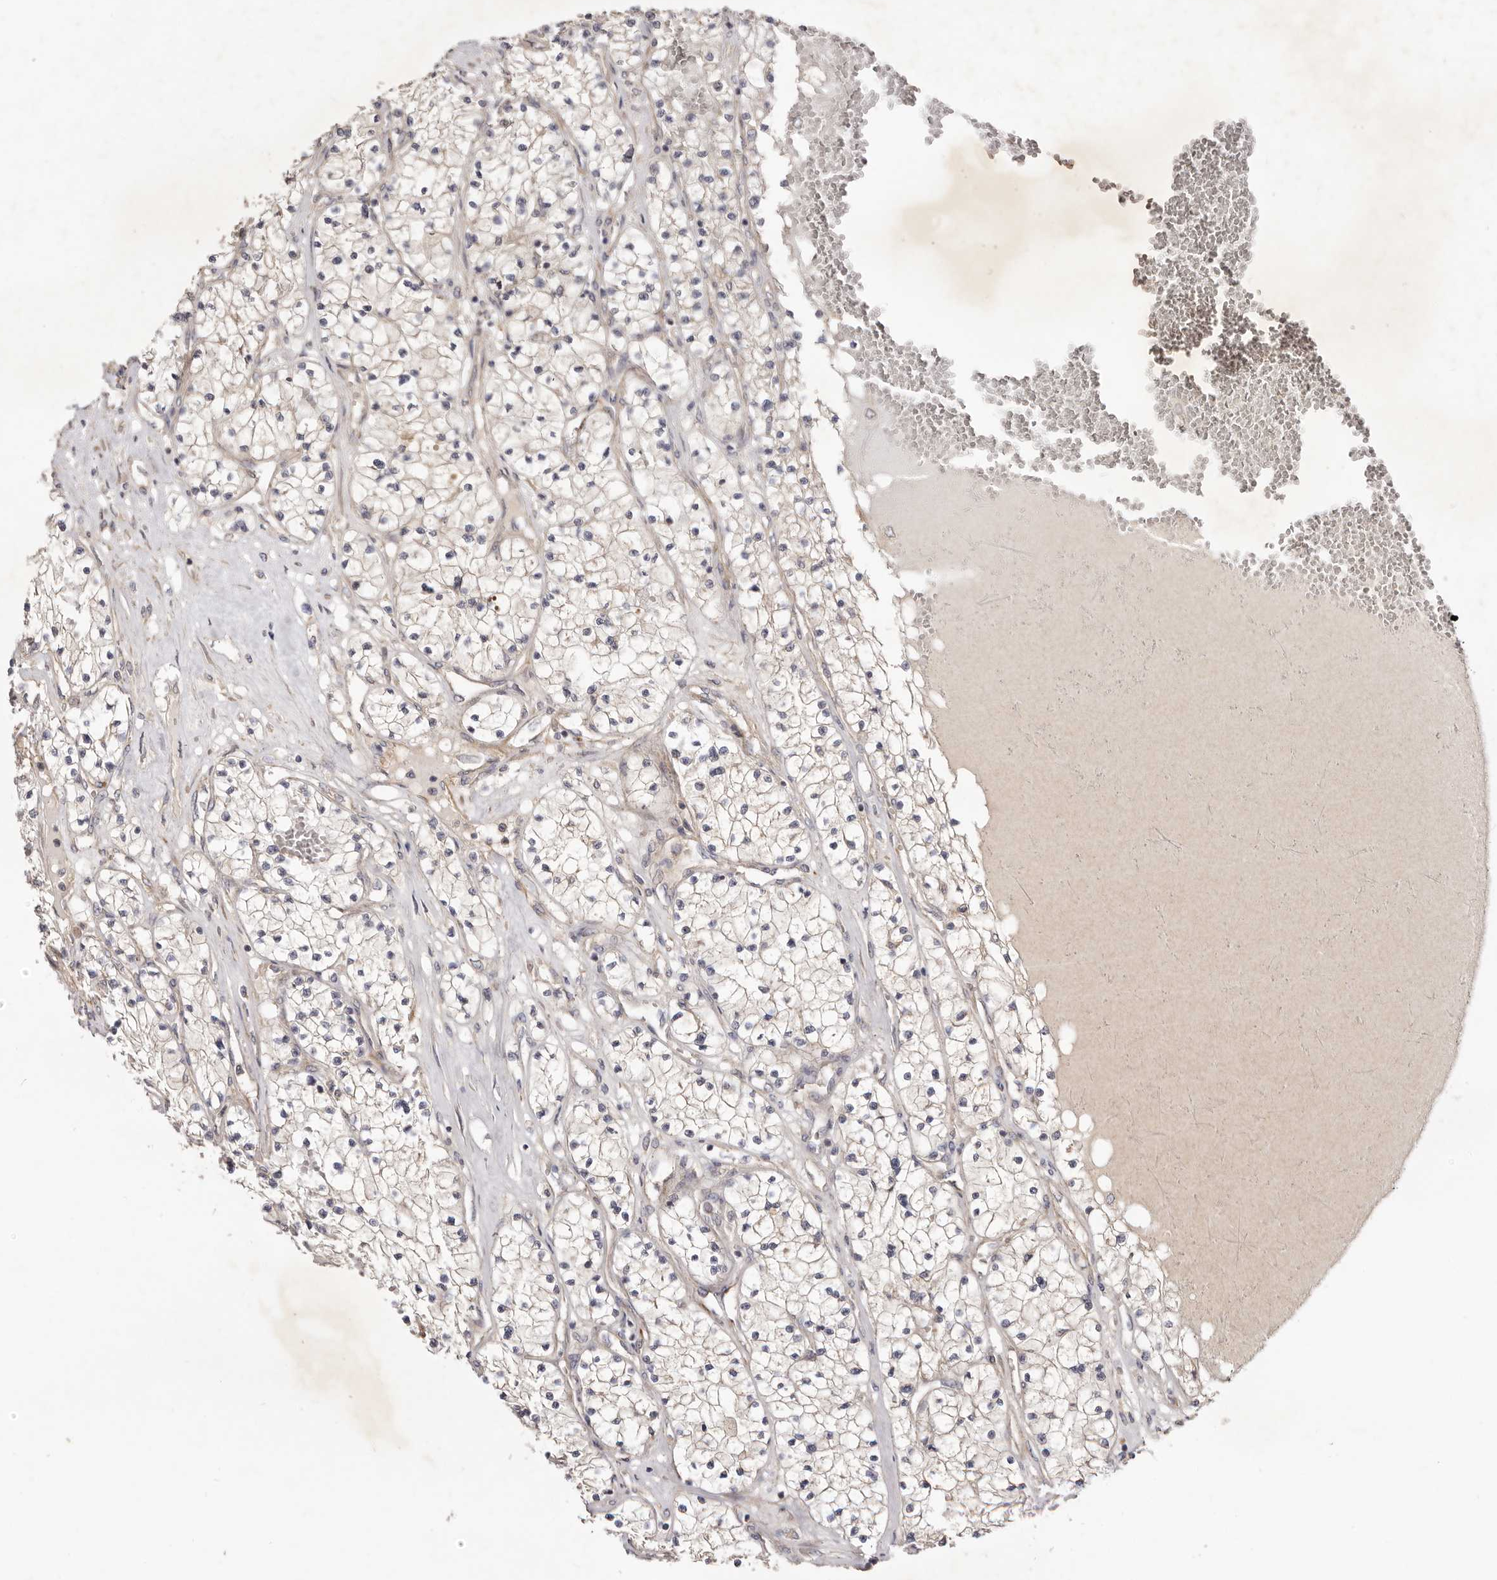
{"staining": {"intensity": "negative", "quantity": "none", "location": "none"}, "tissue": "renal cancer", "cell_type": "Tumor cells", "image_type": "cancer", "snomed": [{"axis": "morphology", "description": "Normal tissue, NOS"}, {"axis": "morphology", "description": "Adenocarcinoma, NOS"}, {"axis": "topography", "description": "Kidney"}], "caption": "High magnification brightfield microscopy of adenocarcinoma (renal) stained with DAB (brown) and counterstained with hematoxylin (blue): tumor cells show no significant expression.", "gene": "ADAMTS9", "patient": {"sex": "male", "age": 68}}